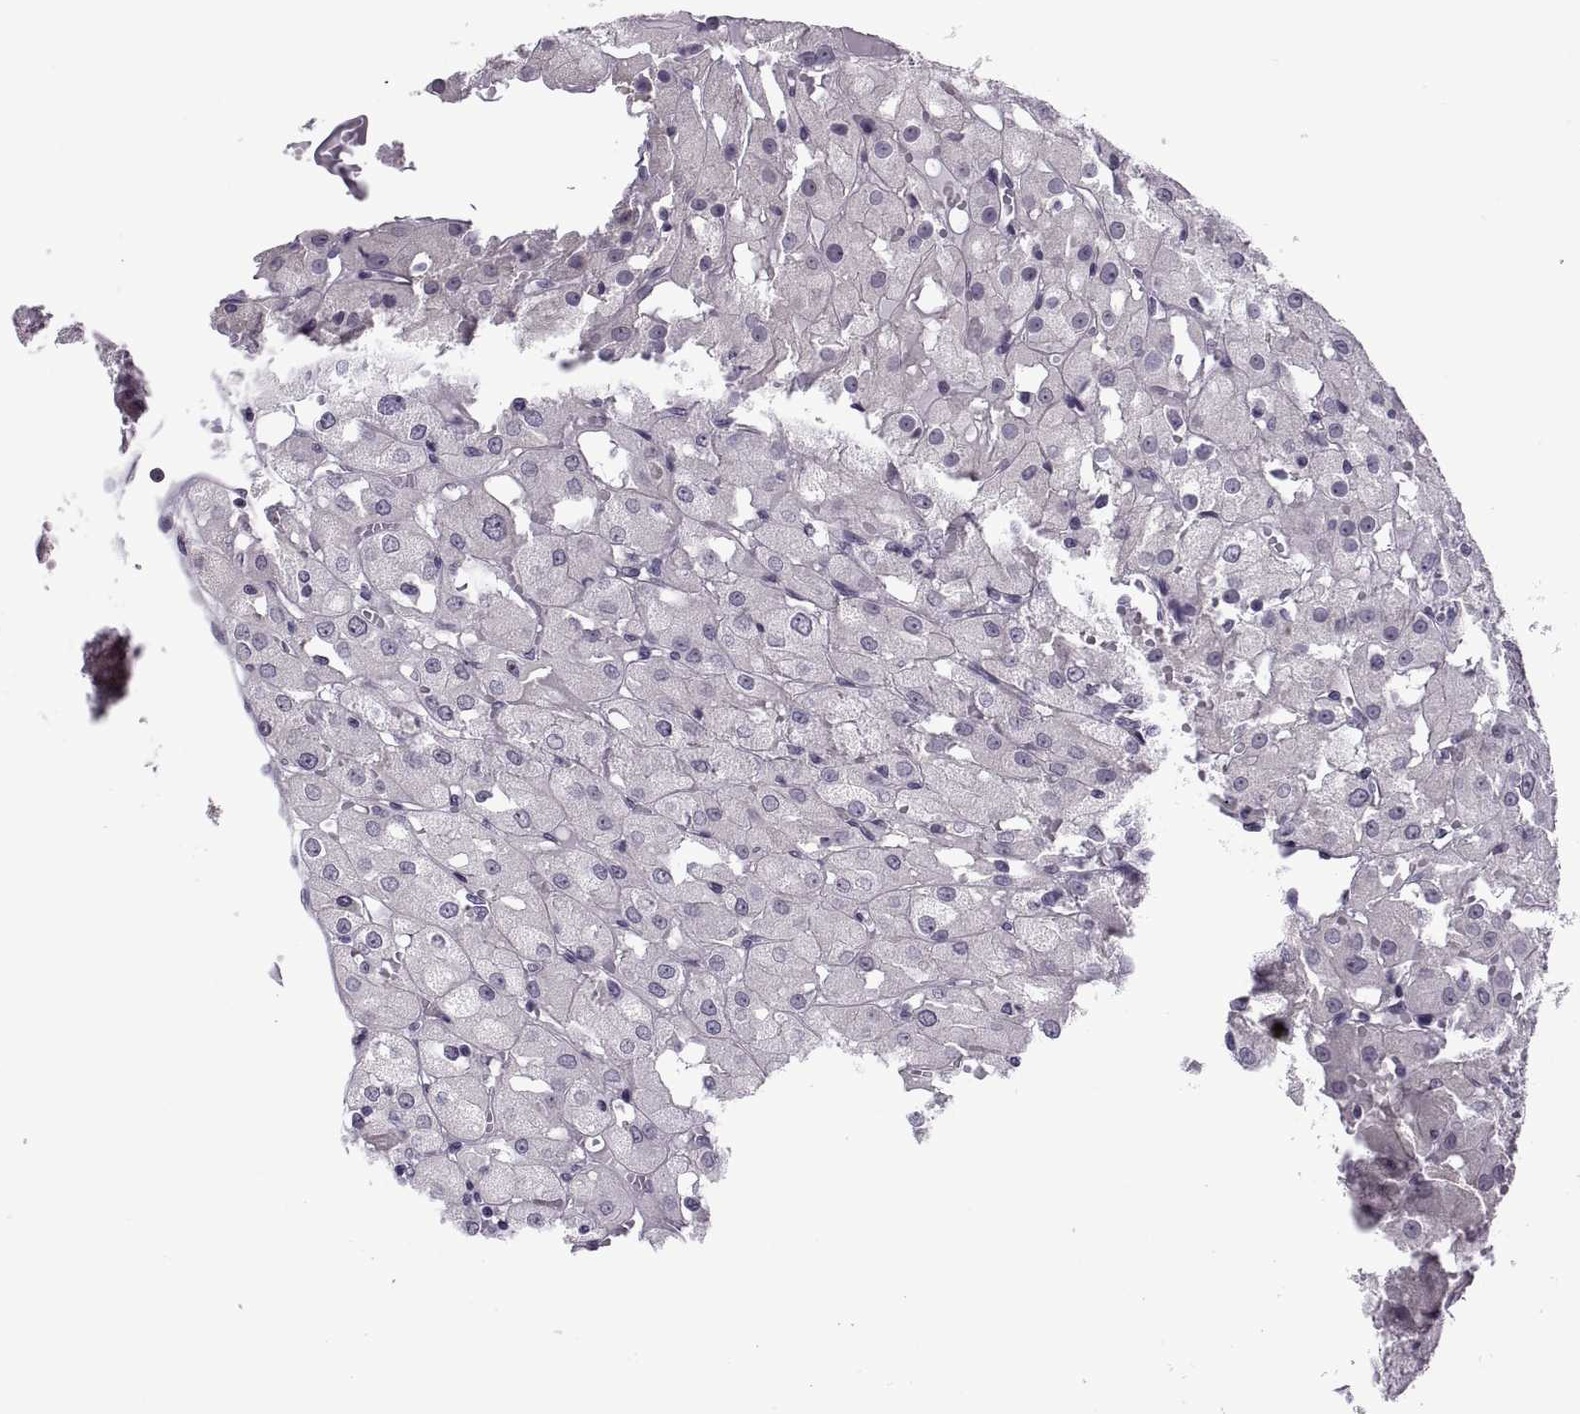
{"staining": {"intensity": "negative", "quantity": "none", "location": "none"}, "tissue": "renal cancer", "cell_type": "Tumor cells", "image_type": "cancer", "snomed": [{"axis": "morphology", "description": "Adenocarcinoma, NOS"}, {"axis": "topography", "description": "Kidney"}], "caption": "A photomicrograph of renal cancer (adenocarcinoma) stained for a protein shows no brown staining in tumor cells.", "gene": "TBC1D3G", "patient": {"sex": "male", "age": 72}}